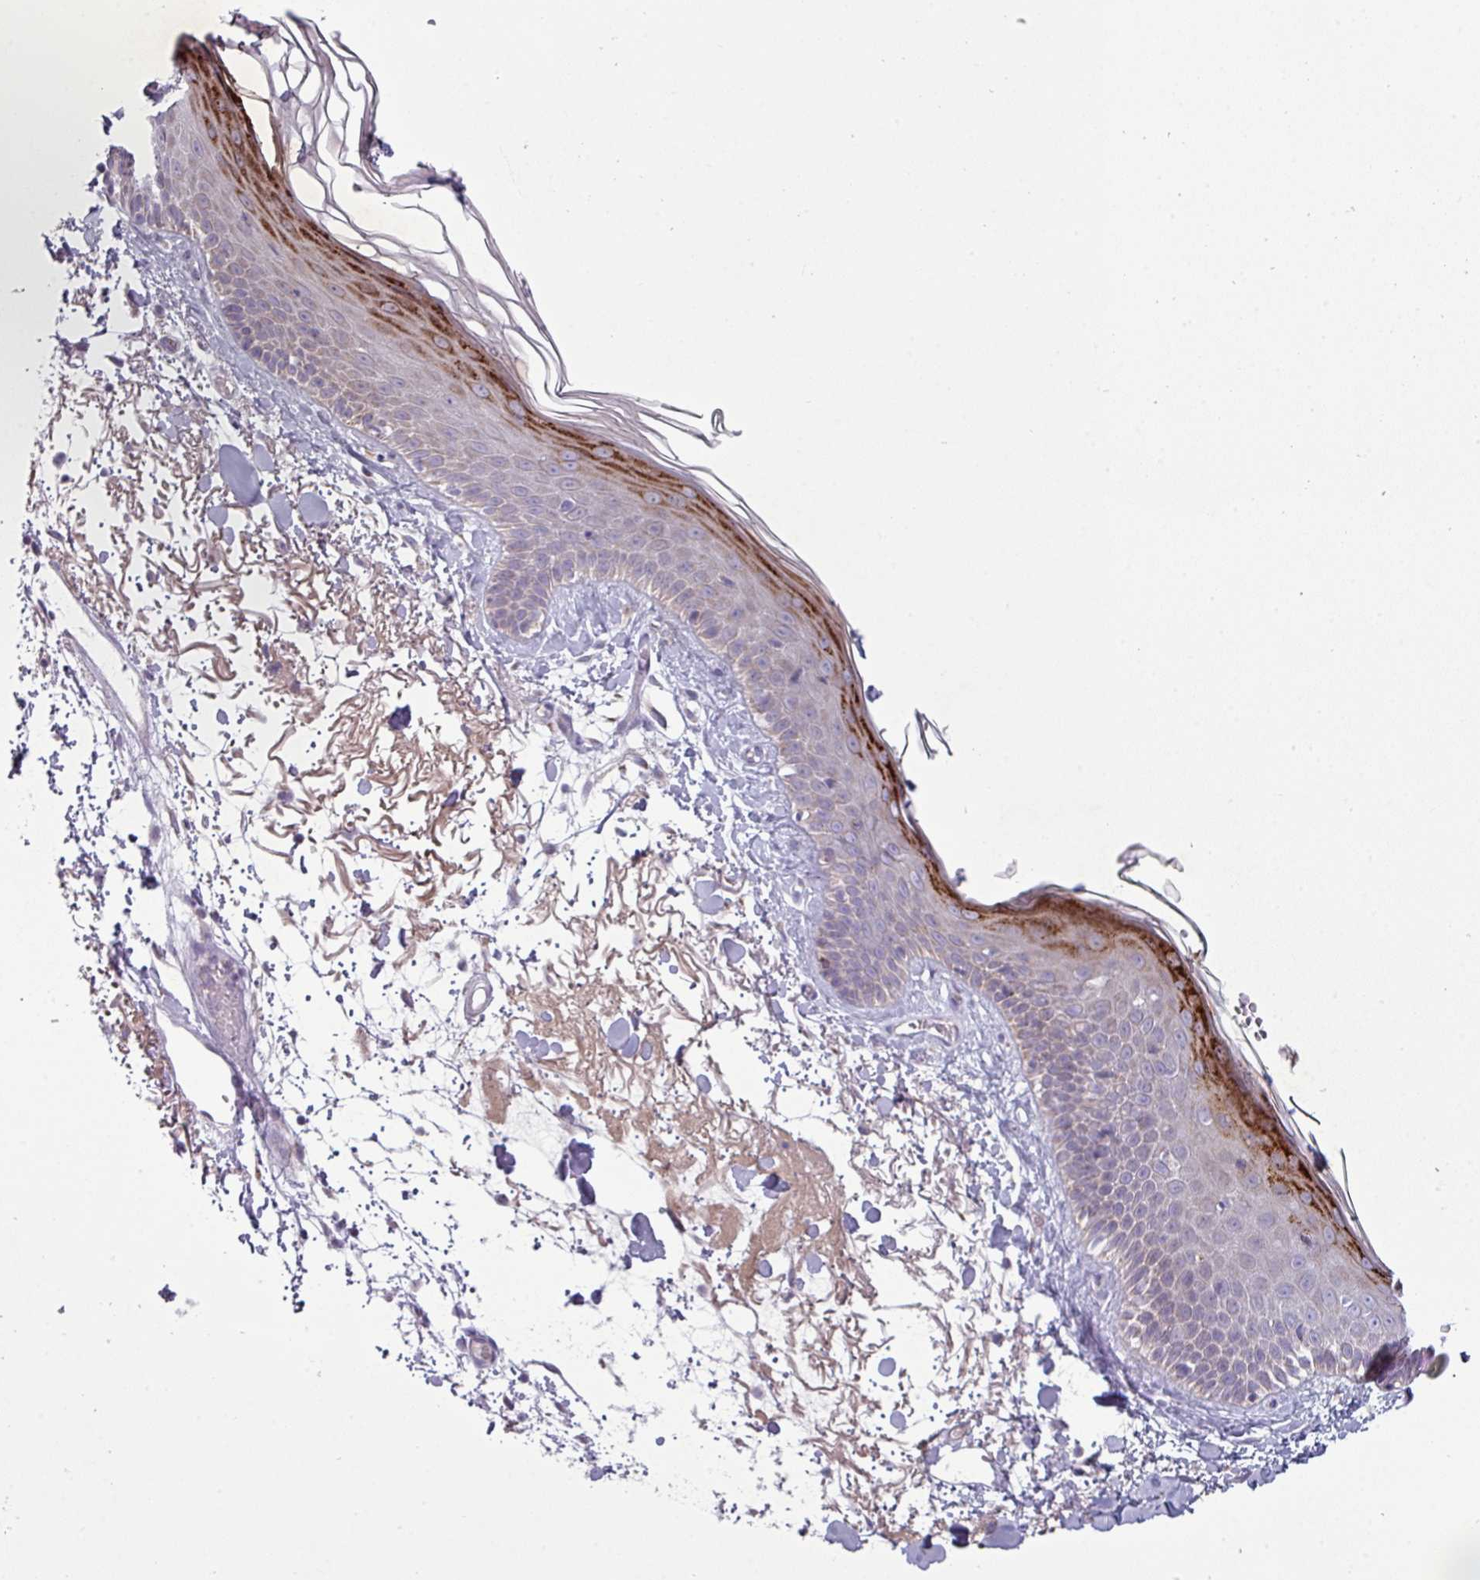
{"staining": {"intensity": "negative", "quantity": "none", "location": "none"}, "tissue": "skin", "cell_type": "Fibroblasts", "image_type": "normal", "snomed": [{"axis": "morphology", "description": "Normal tissue, NOS"}, {"axis": "topography", "description": "Skin"}], "caption": "Skin stained for a protein using IHC displays no expression fibroblasts.", "gene": "ZNF615", "patient": {"sex": "male", "age": 79}}